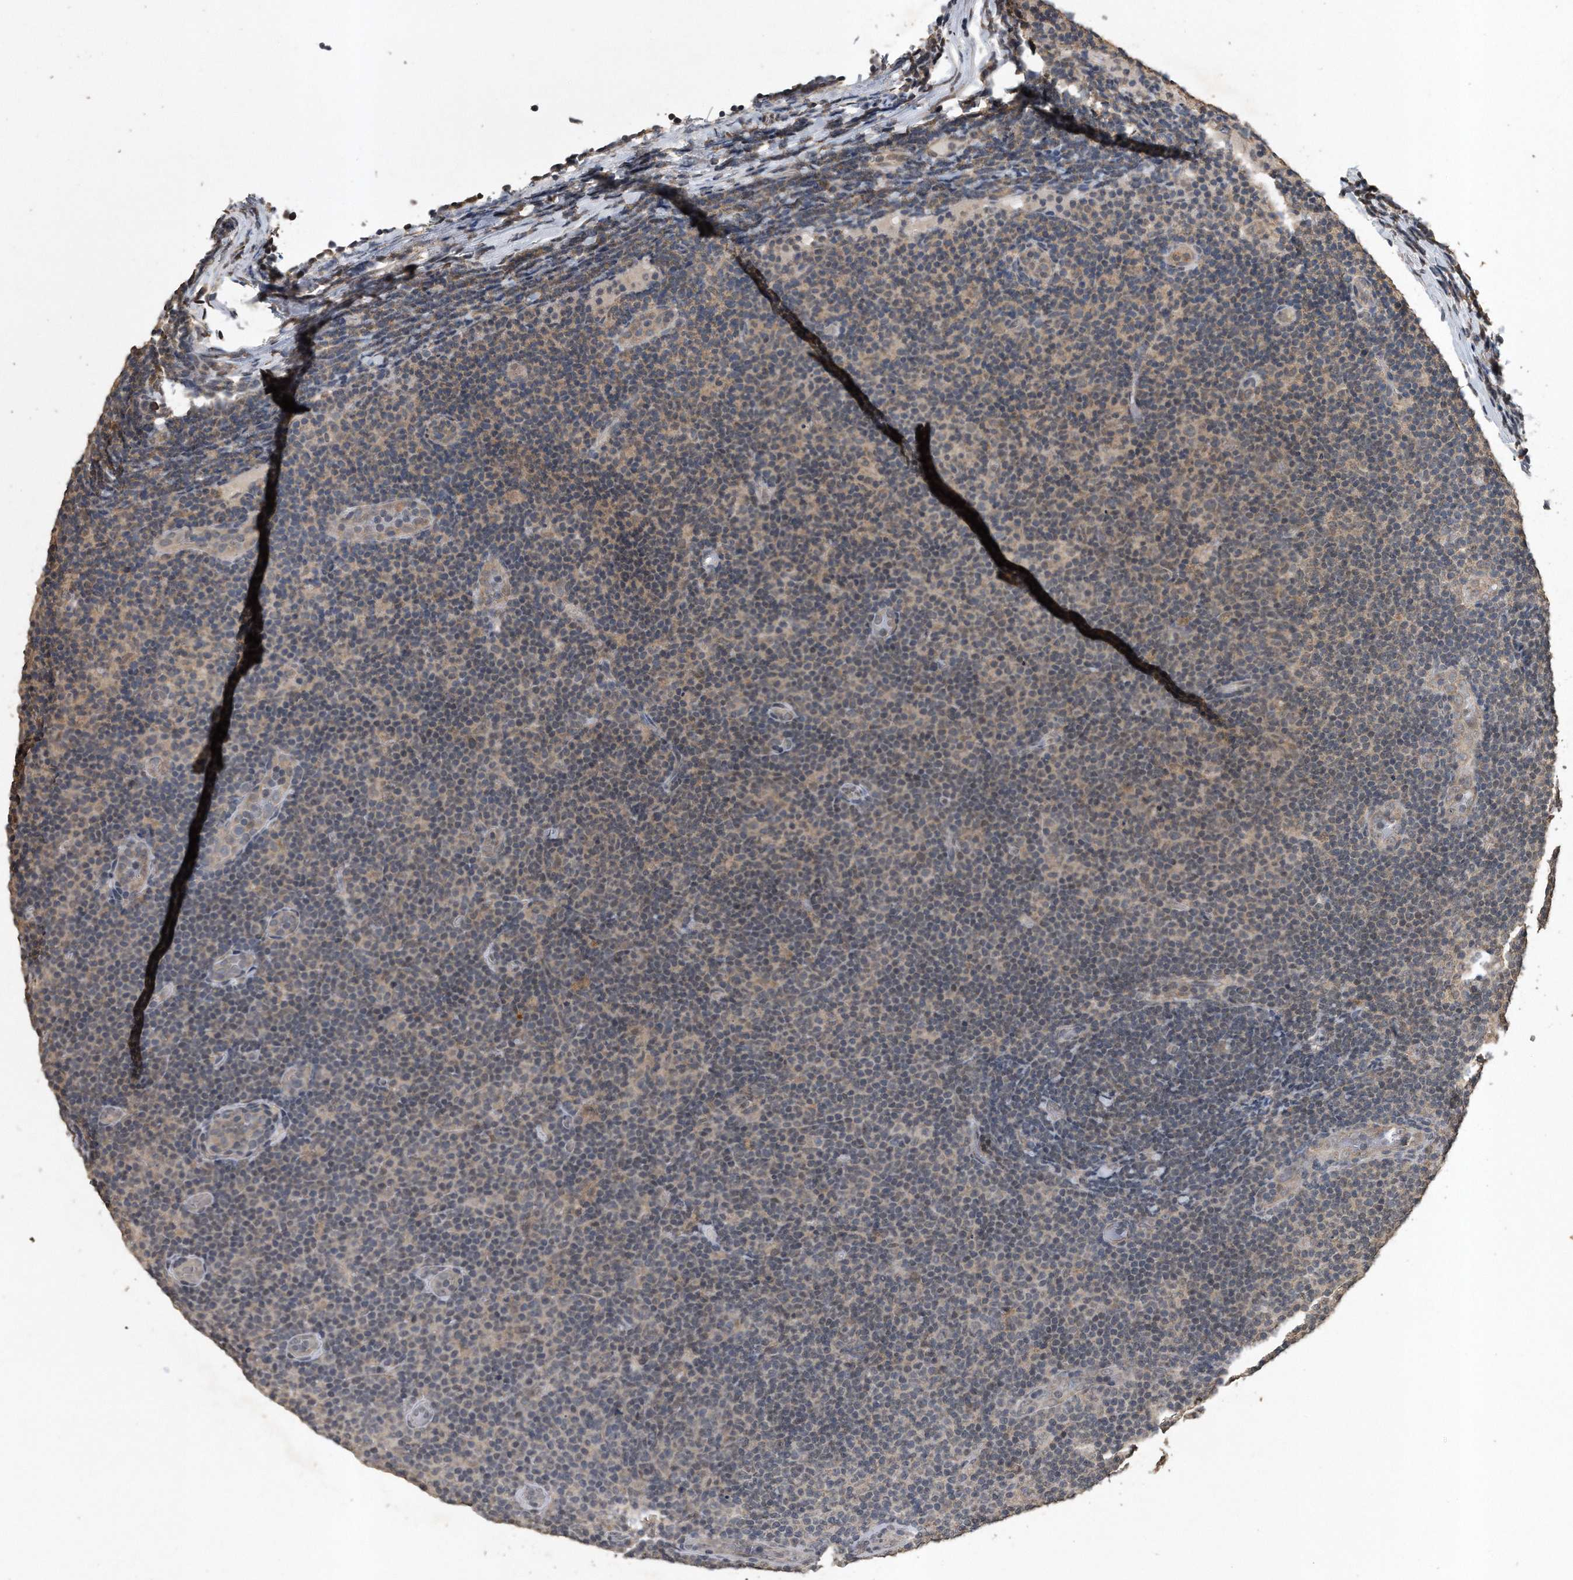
{"staining": {"intensity": "negative", "quantity": "none", "location": "none"}, "tissue": "lymphoma", "cell_type": "Tumor cells", "image_type": "cancer", "snomed": [{"axis": "morphology", "description": "Malignant lymphoma, non-Hodgkin's type, Low grade"}, {"axis": "topography", "description": "Lymph node"}], "caption": "The image shows no significant expression in tumor cells of lymphoma. The staining was performed using DAB to visualize the protein expression in brown, while the nuclei were stained in blue with hematoxylin (Magnification: 20x).", "gene": "CRYZL1", "patient": {"sex": "male", "age": 83}}